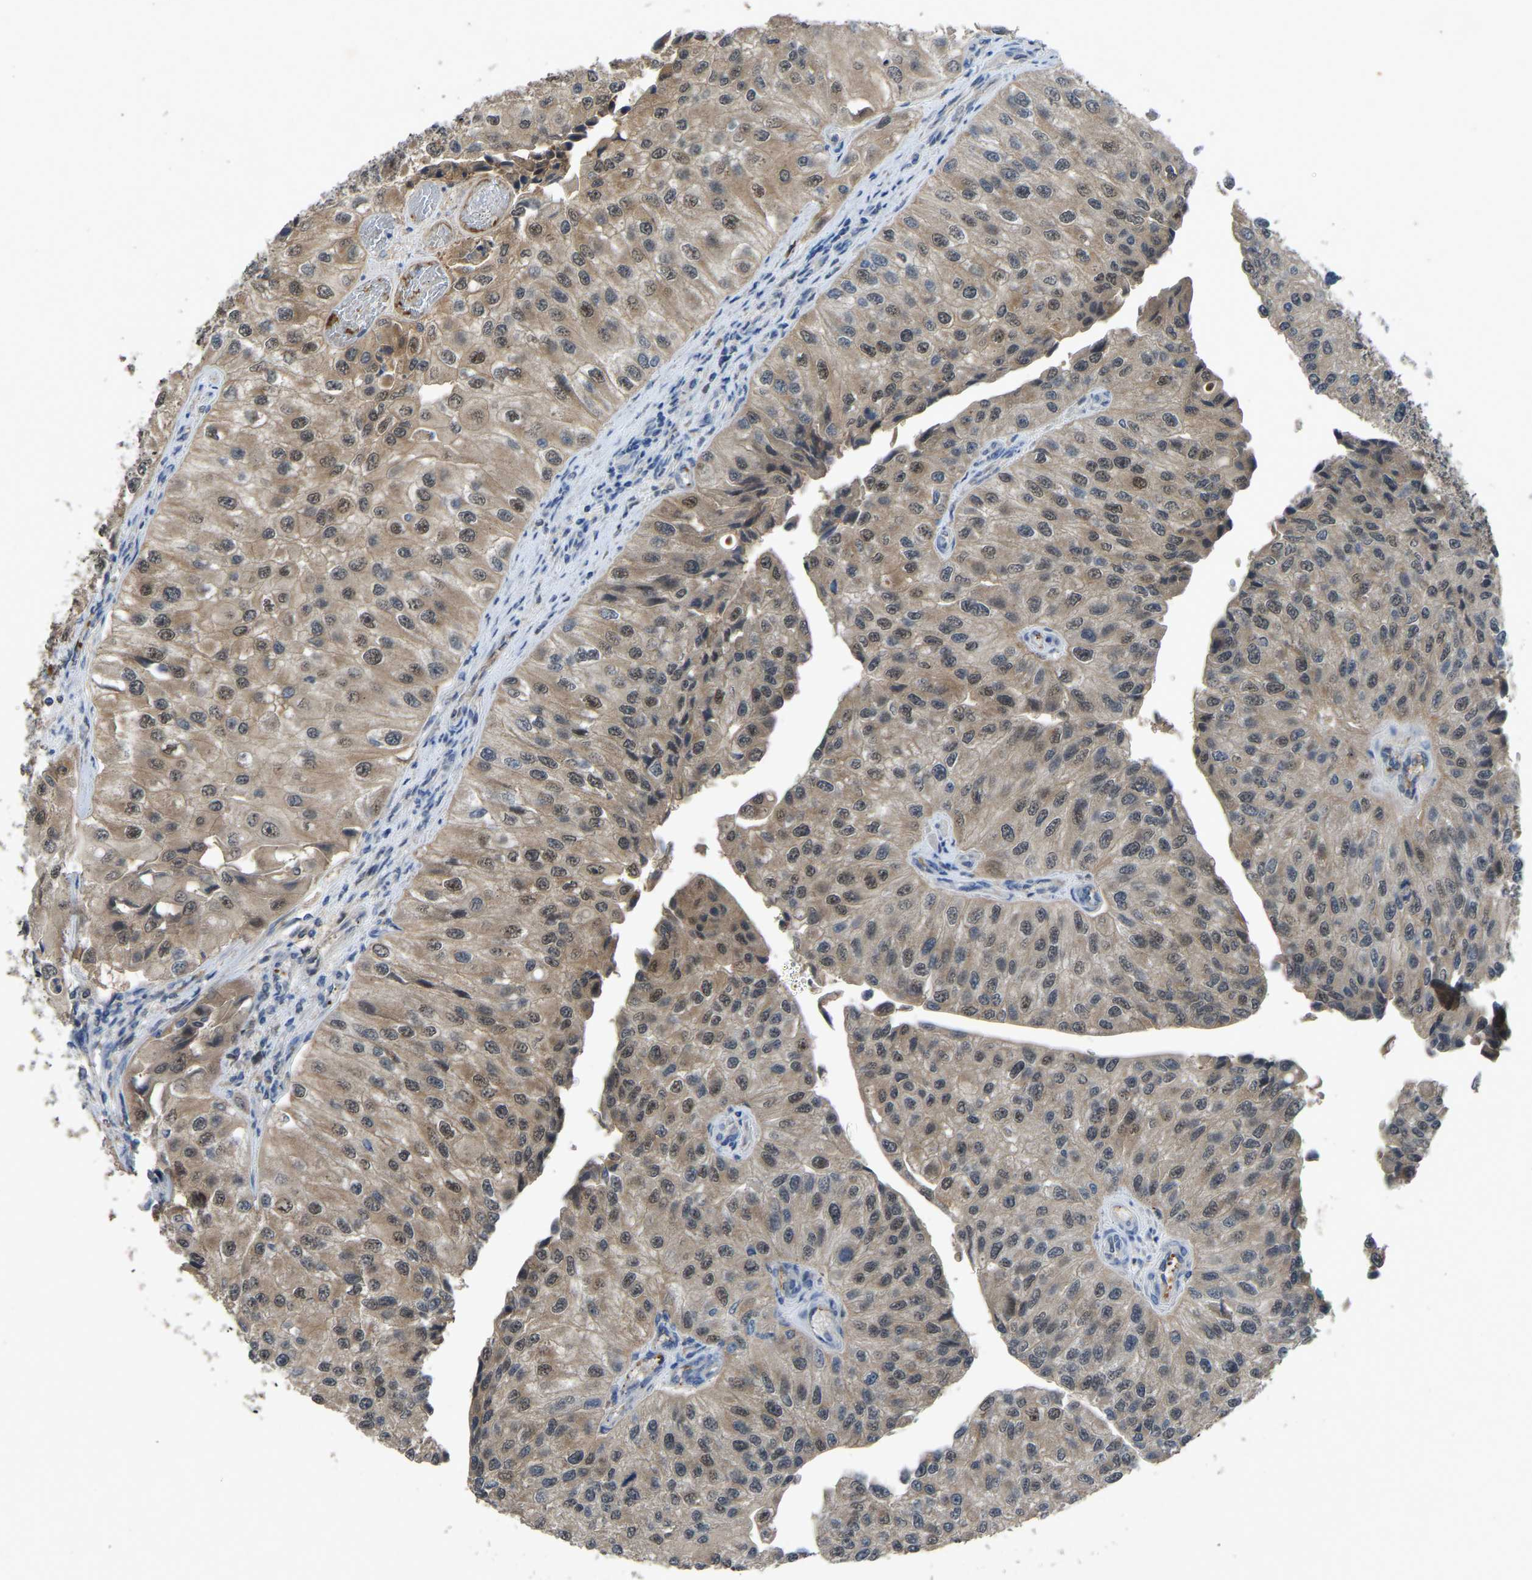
{"staining": {"intensity": "moderate", "quantity": ">75%", "location": "cytoplasmic/membranous"}, "tissue": "urothelial cancer", "cell_type": "Tumor cells", "image_type": "cancer", "snomed": [{"axis": "morphology", "description": "Urothelial carcinoma, High grade"}, {"axis": "topography", "description": "Kidney"}, {"axis": "topography", "description": "Urinary bladder"}], "caption": "This image reveals immunohistochemistry staining of urothelial cancer, with medium moderate cytoplasmic/membranous expression in approximately >75% of tumor cells.", "gene": "FHIT", "patient": {"sex": "male", "age": 77}}